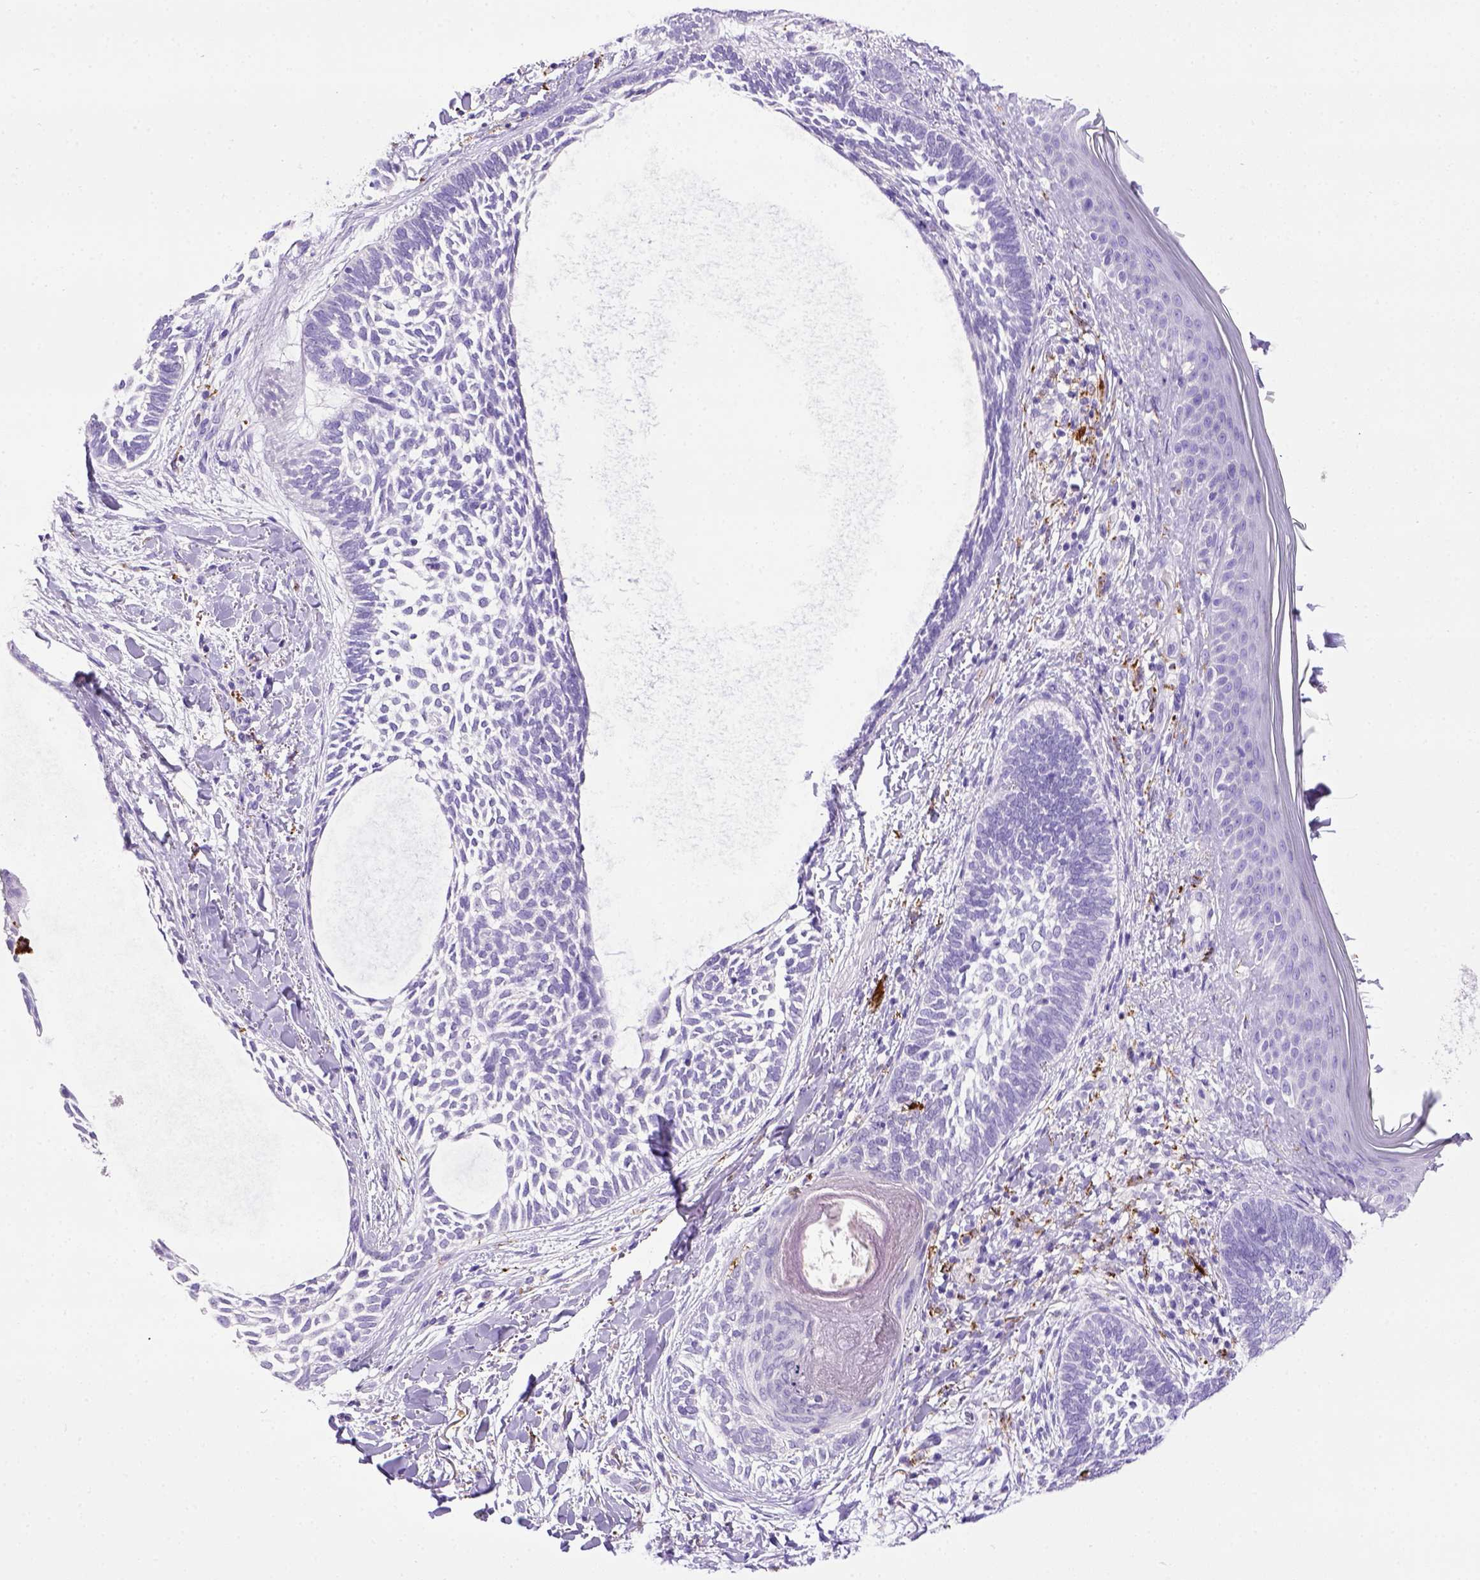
{"staining": {"intensity": "negative", "quantity": "none", "location": "none"}, "tissue": "skin cancer", "cell_type": "Tumor cells", "image_type": "cancer", "snomed": [{"axis": "morphology", "description": "Normal tissue, NOS"}, {"axis": "morphology", "description": "Basal cell carcinoma"}, {"axis": "topography", "description": "Skin"}], "caption": "This is an immunohistochemistry photomicrograph of skin cancer. There is no expression in tumor cells.", "gene": "CD68", "patient": {"sex": "male", "age": 46}}